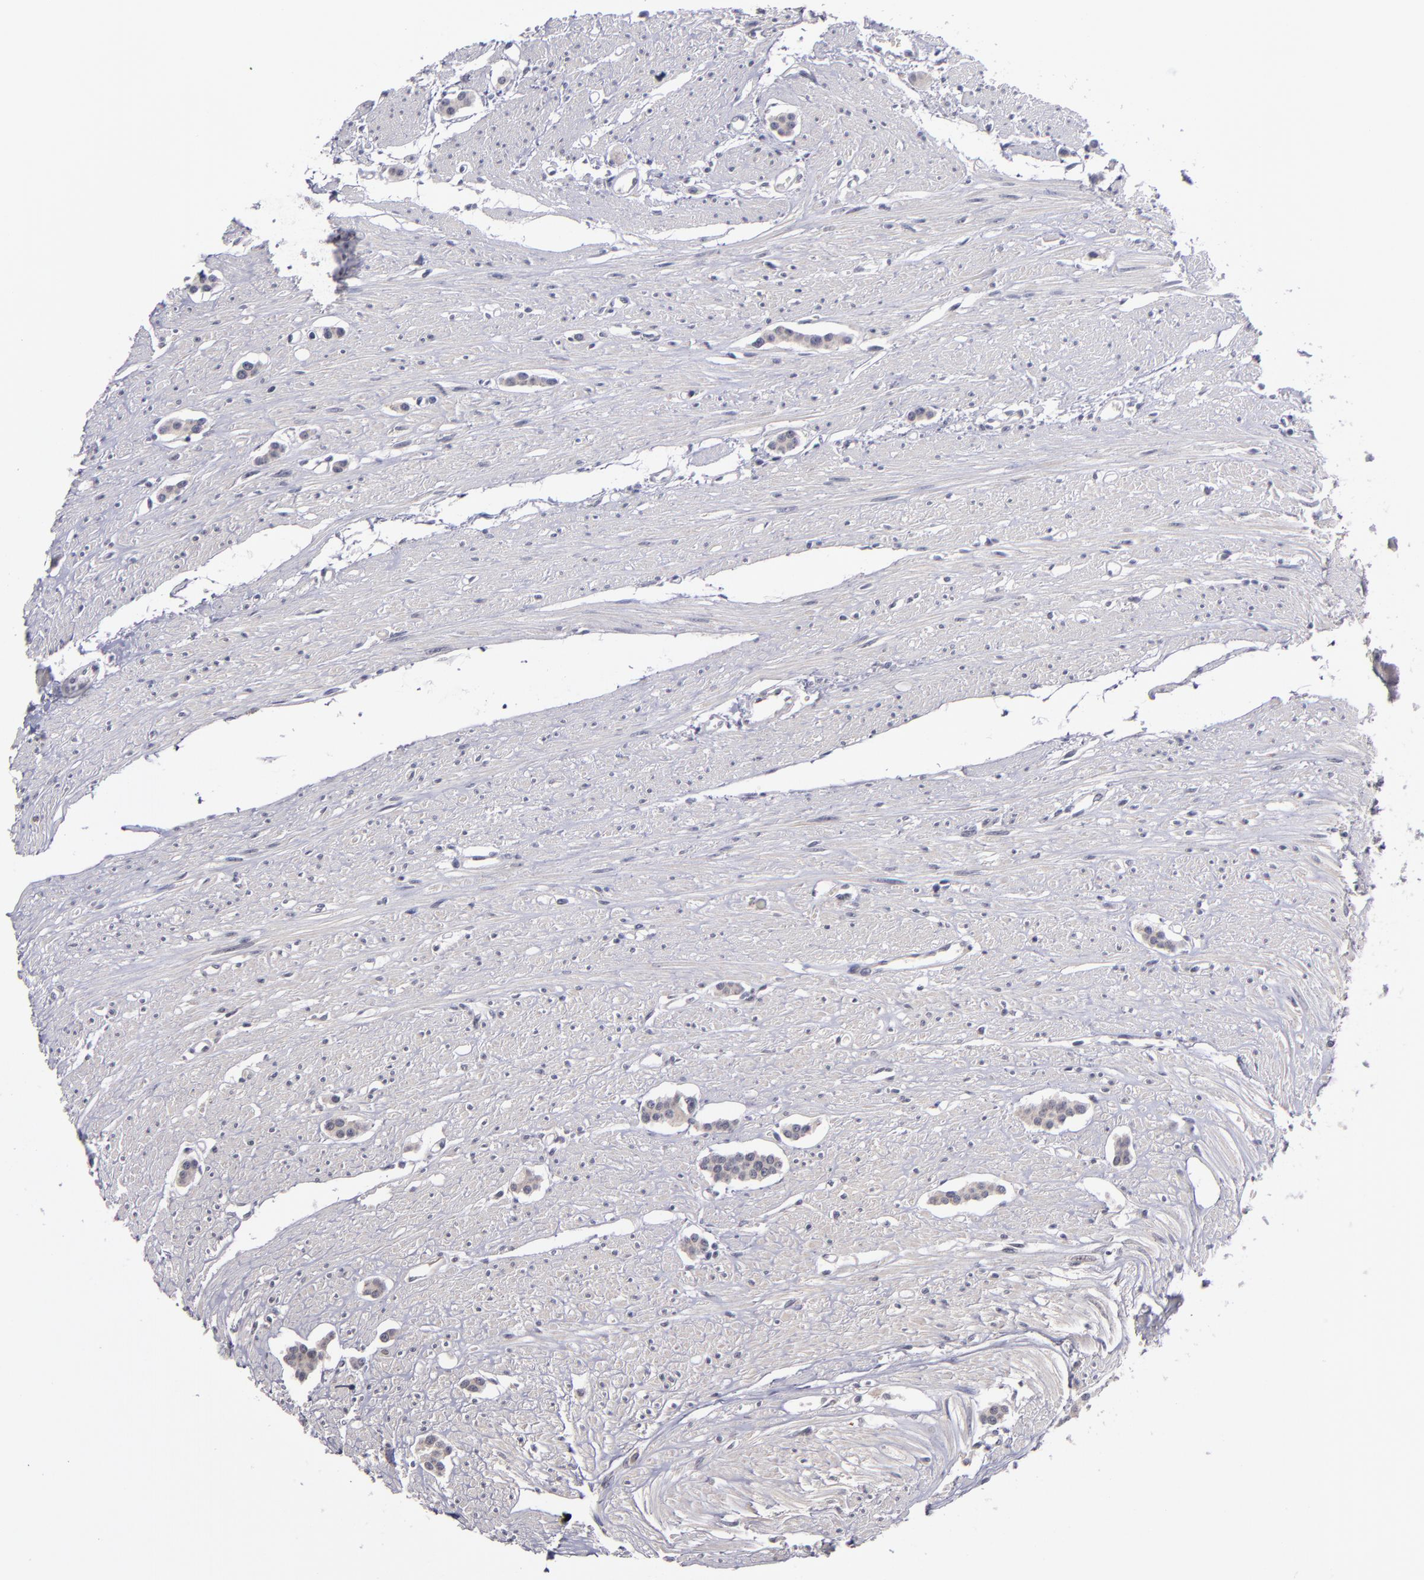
{"staining": {"intensity": "weak", "quantity": ">75%", "location": "cytoplasmic/membranous"}, "tissue": "carcinoid", "cell_type": "Tumor cells", "image_type": "cancer", "snomed": [{"axis": "morphology", "description": "Carcinoid, malignant, NOS"}, {"axis": "topography", "description": "Small intestine"}], "caption": "Protein staining by immunohistochemistry (IHC) exhibits weak cytoplasmic/membranous positivity in about >75% of tumor cells in carcinoid (malignant). (Brightfield microscopy of DAB IHC at high magnification).", "gene": "CDC7", "patient": {"sex": "male", "age": 60}}